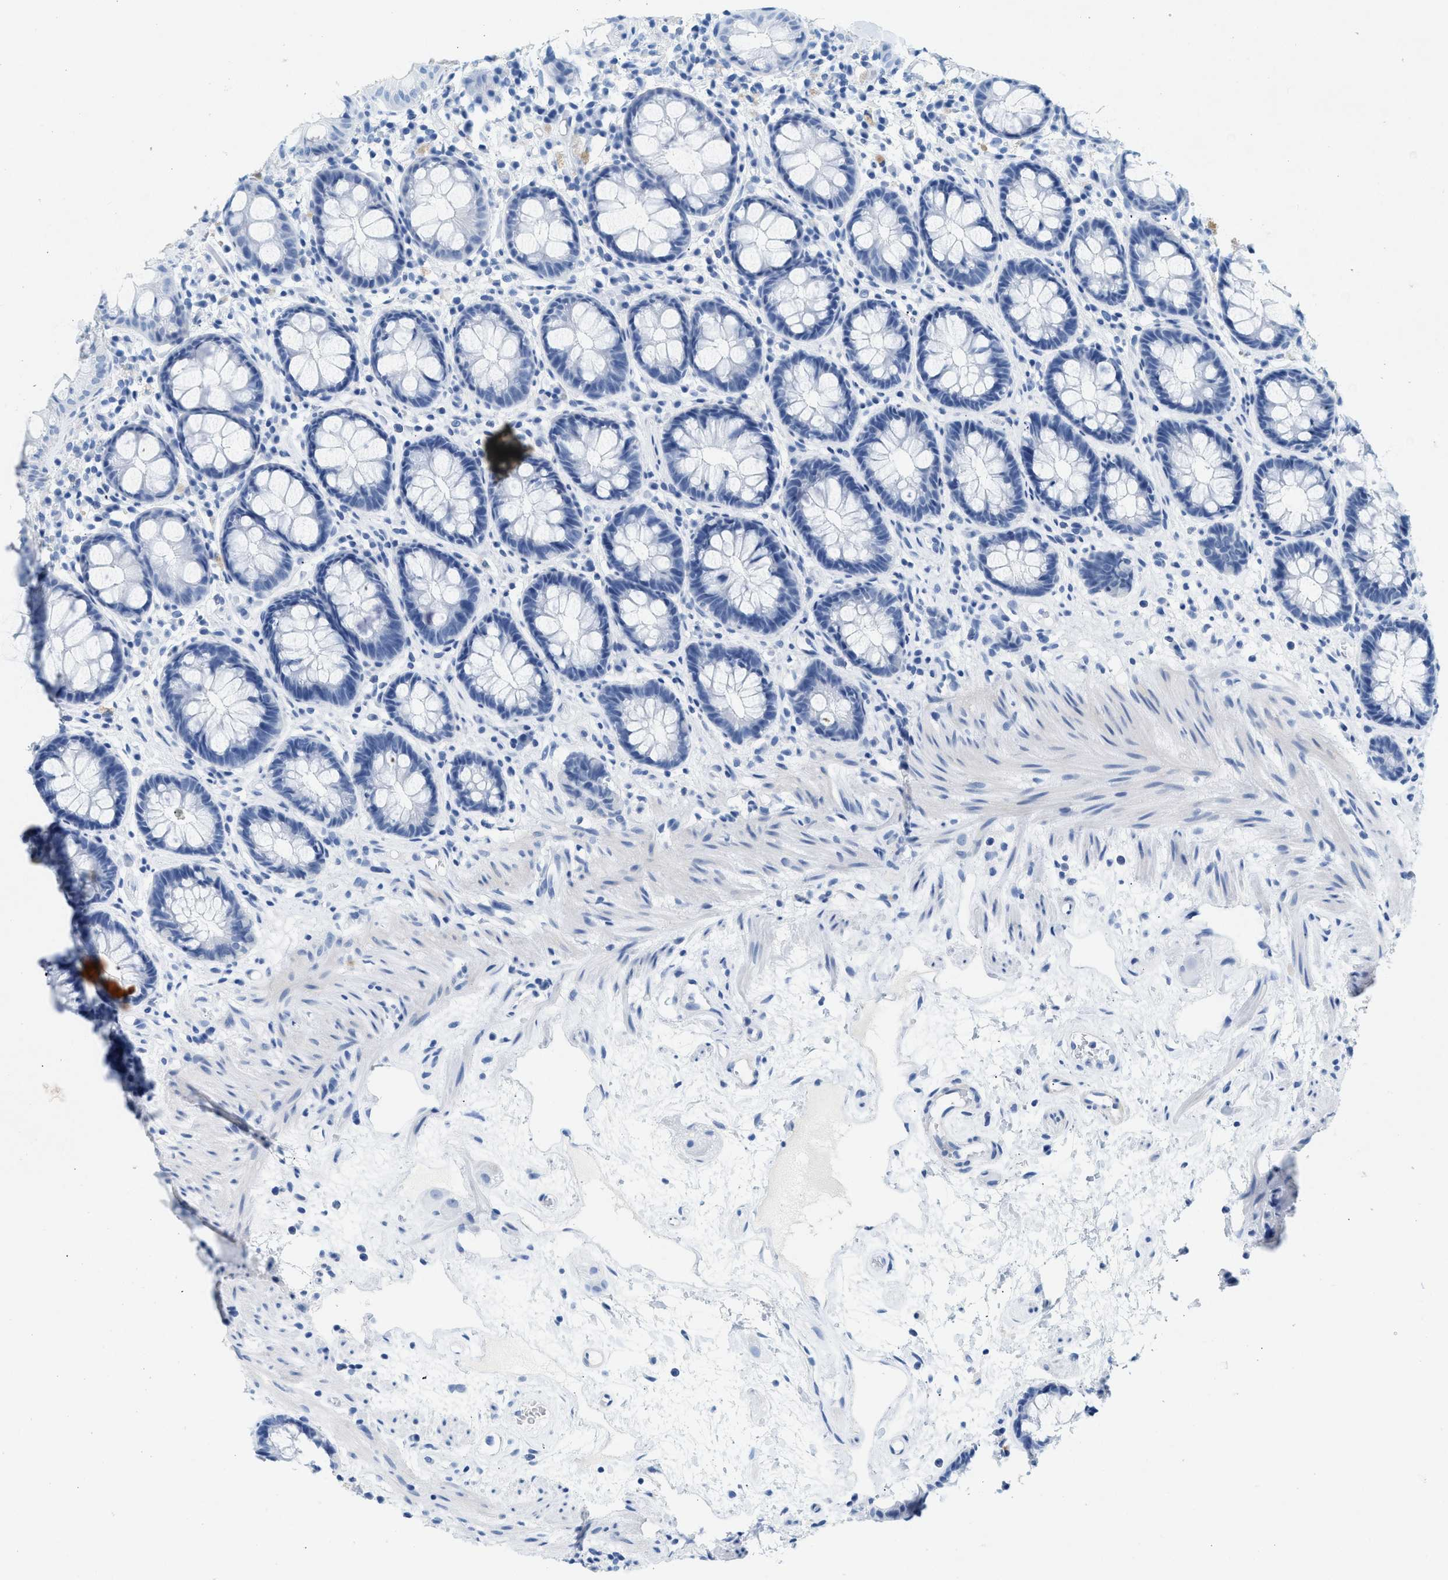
{"staining": {"intensity": "negative", "quantity": "none", "location": "none"}, "tissue": "rectum", "cell_type": "Glandular cells", "image_type": "normal", "snomed": [{"axis": "morphology", "description": "Normal tissue, NOS"}, {"axis": "topography", "description": "Rectum"}], "caption": "A high-resolution image shows immunohistochemistry staining of normal rectum, which exhibits no significant positivity in glandular cells. (DAB immunohistochemistry (IHC), high magnification).", "gene": "HHATL", "patient": {"sex": "male", "age": 64}}